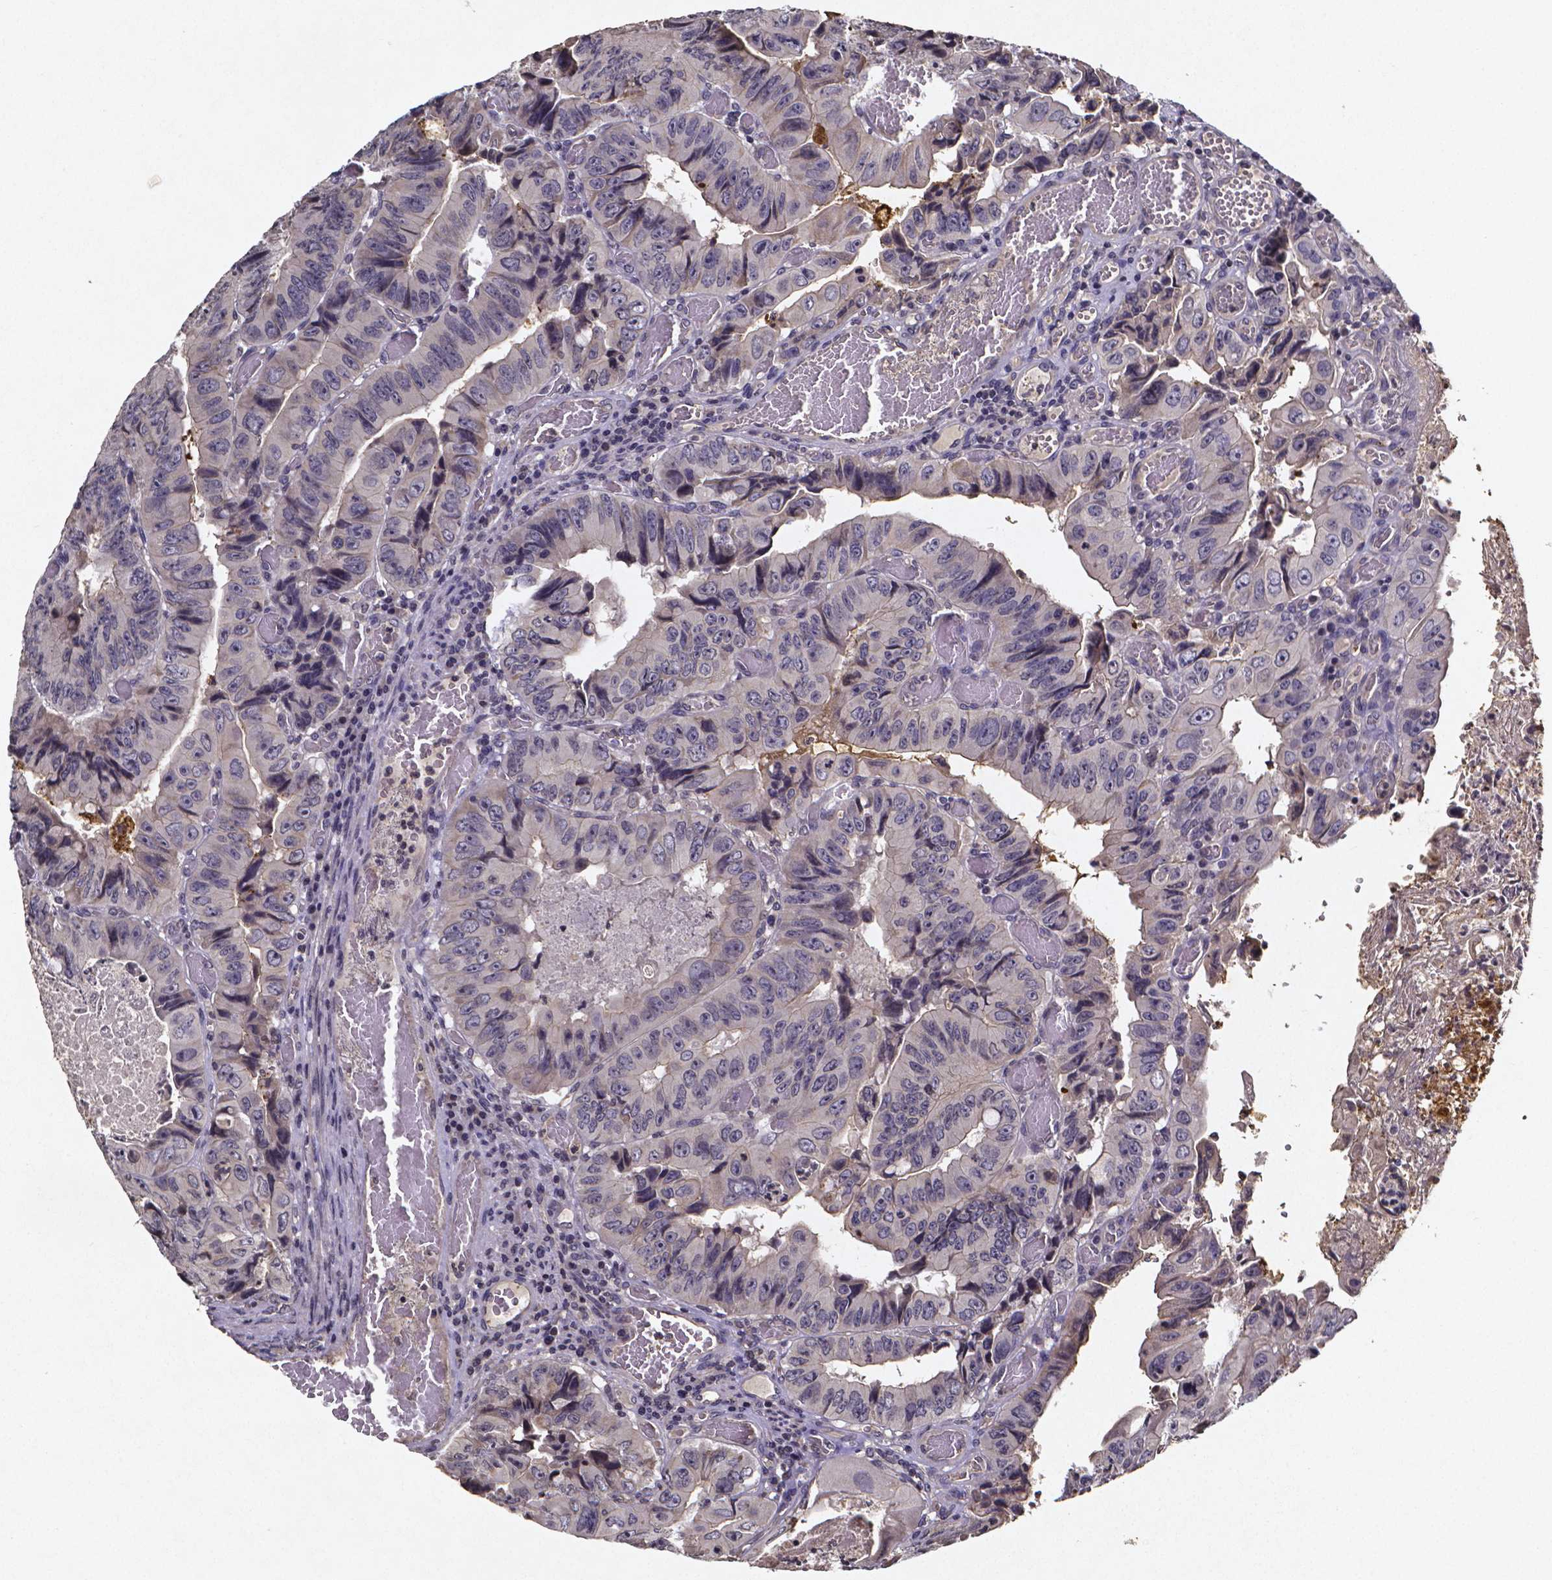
{"staining": {"intensity": "negative", "quantity": "none", "location": "none"}, "tissue": "colorectal cancer", "cell_type": "Tumor cells", "image_type": "cancer", "snomed": [{"axis": "morphology", "description": "Adenocarcinoma, NOS"}, {"axis": "topography", "description": "Colon"}], "caption": "Image shows no protein staining in tumor cells of colorectal cancer (adenocarcinoma) tissue. (Stains: DAB (3,3'-diaminobenzidine) immunohistochemistry with hematoxylin counter stain, Microscopy: brightfield microscopy at high magnification).", "gene": "TP73", "patient": {"sex": "female", "age": 84}}